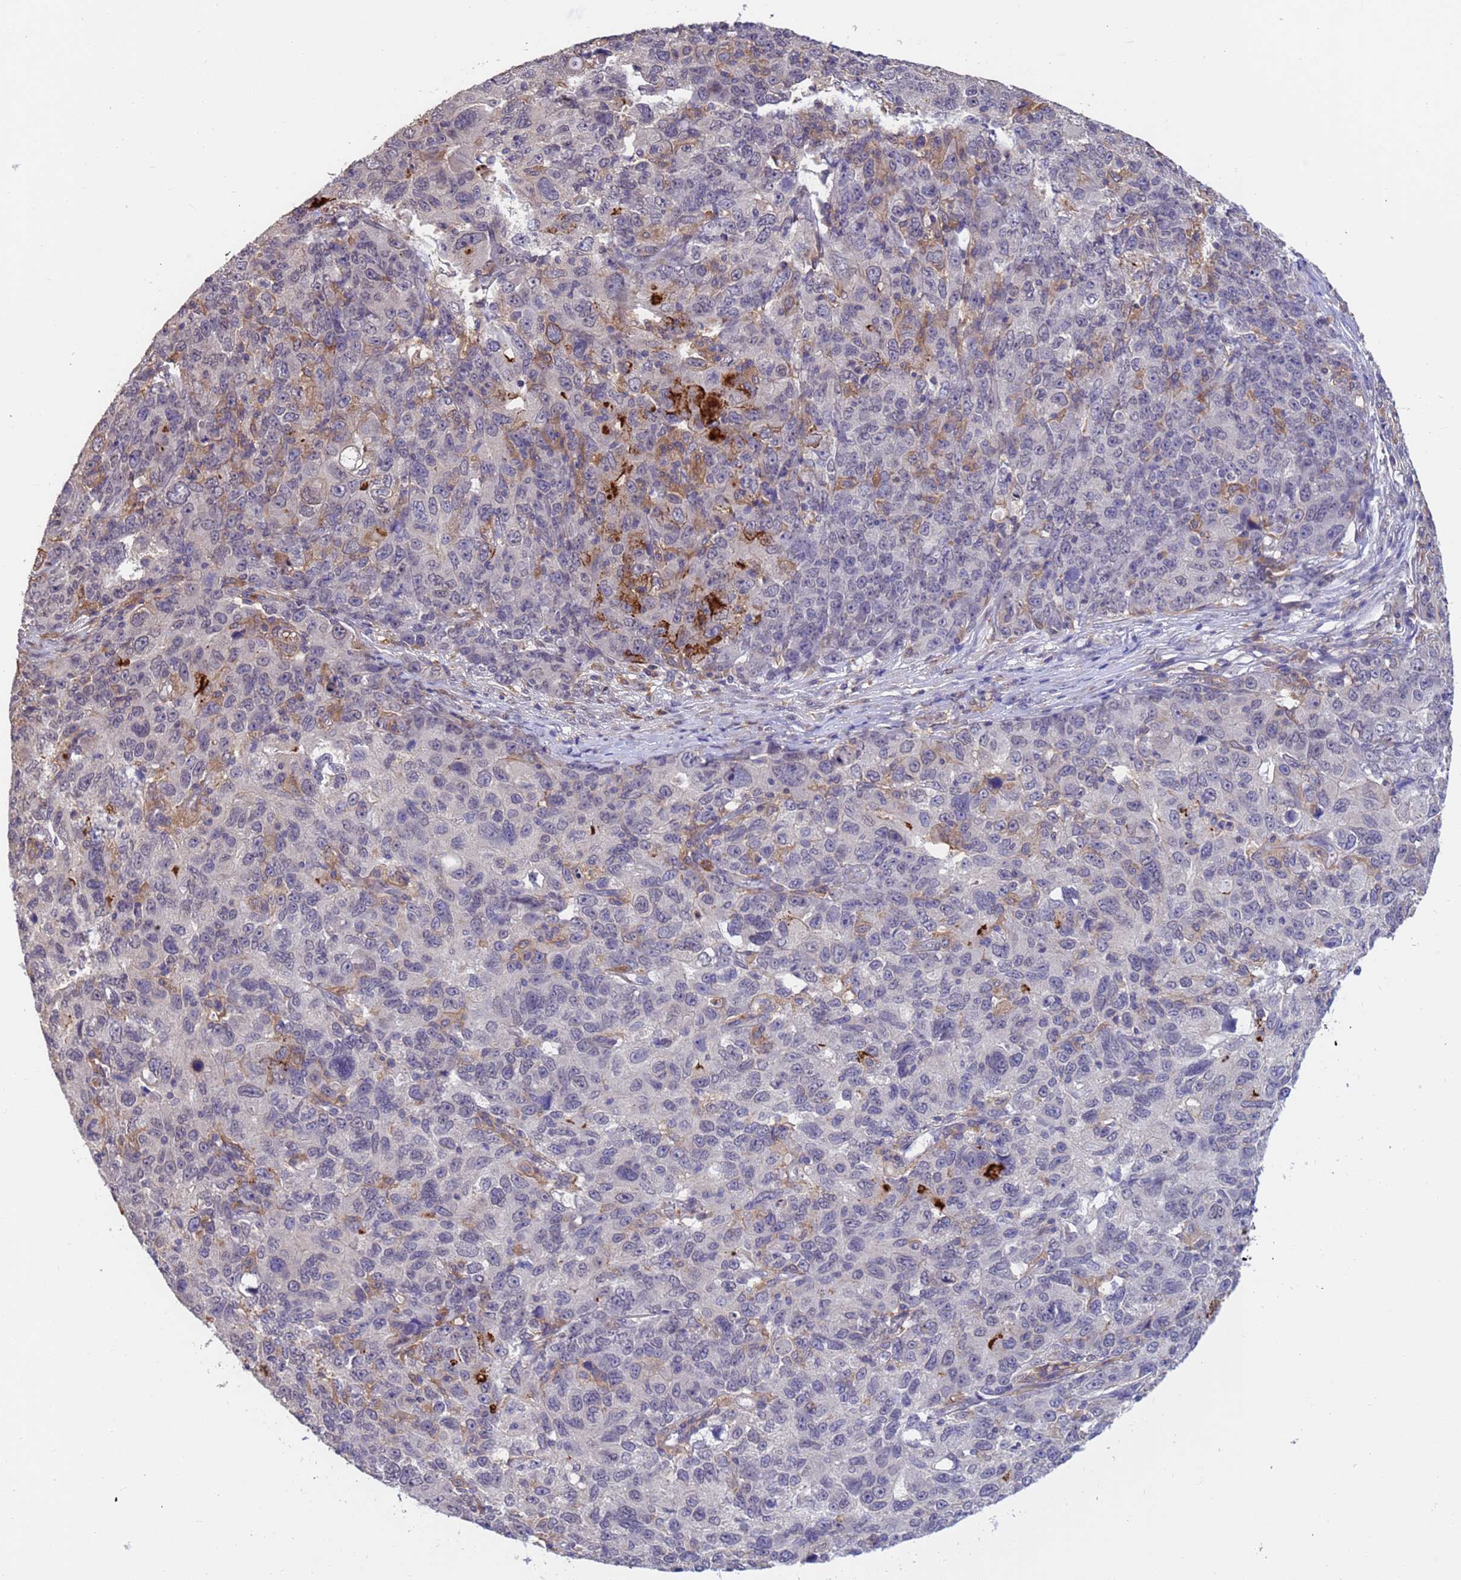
{"staining": {"intensity": "negative", "quantity": "none", "location": "none"}, "tissue": "ovarian cancer", "cell_type": "Tumor cells", "image_type": "cancer", "snomed": [{"axis": "morphology", "description": "Carcinoma, endometroid"}, {"axis": "topography", "description": "Ovary"}], "caption": "Immunohistochemistry of endometroid carcinoma (ovarian) demonstrates no positivity in tumor cells.", "gene": "AMPD3", "patient": {"sex": "female", "age": 42}}